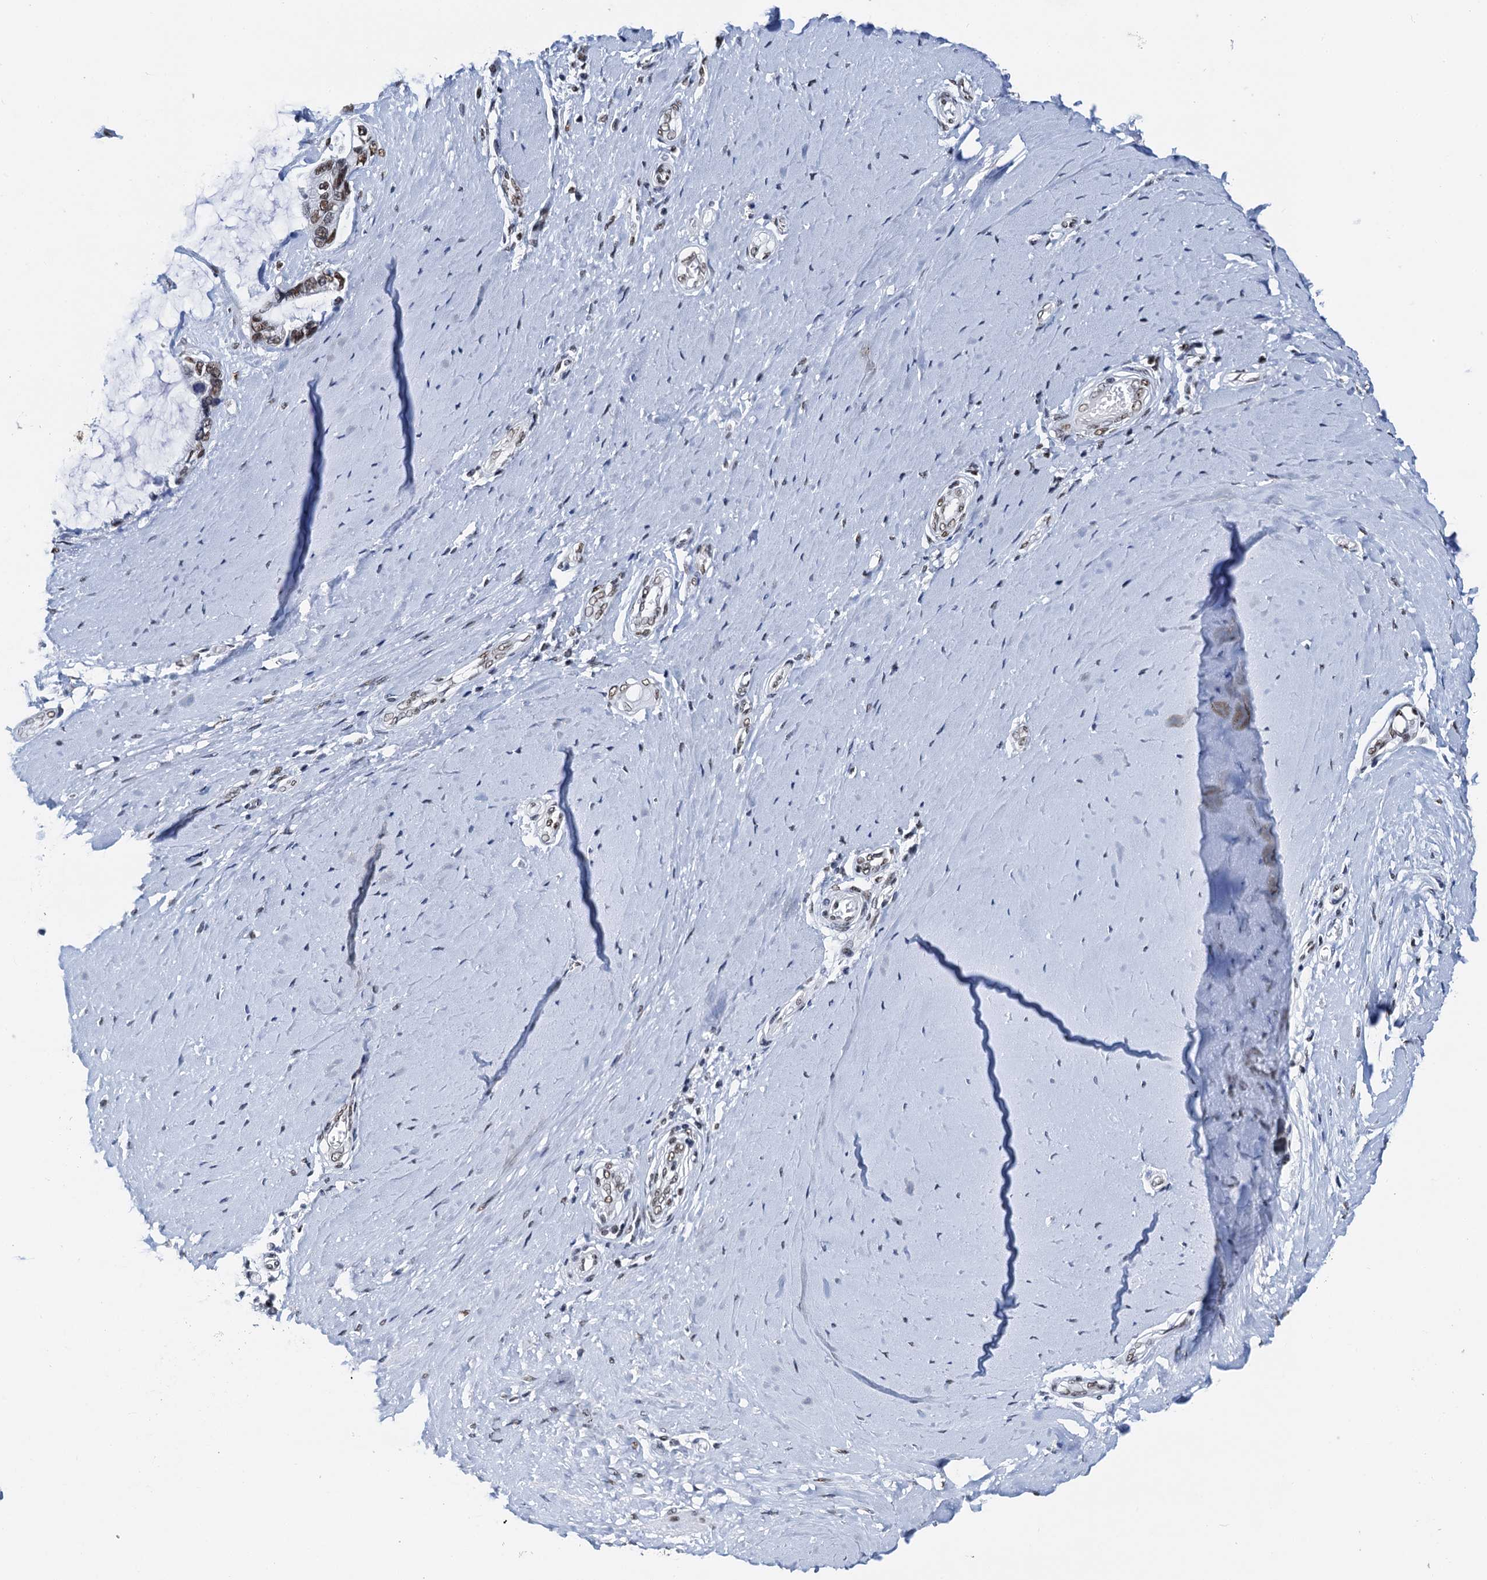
{"staining": {"intensity": "moderate", "quantity": ">75%", "location": "nuclear"}, "tissue": "ovarian cancer", "cell_type": "Tumor cells", "image_type": "cancer", "snomed": [{"axis": "morphology", "description": "Cystadenocarcinoma, mucinous, NOS"}, {"axis": "topography", "description": "Ovary"}], "caption": "Ovarian cancer (mucinous cystadenocarcinoma) stained with immunohistochemistry displays moderate nuclear expression in about >75% of tumor cells.", "gene": "SLTM", "patient": {"sex": "female", "age": 39}}